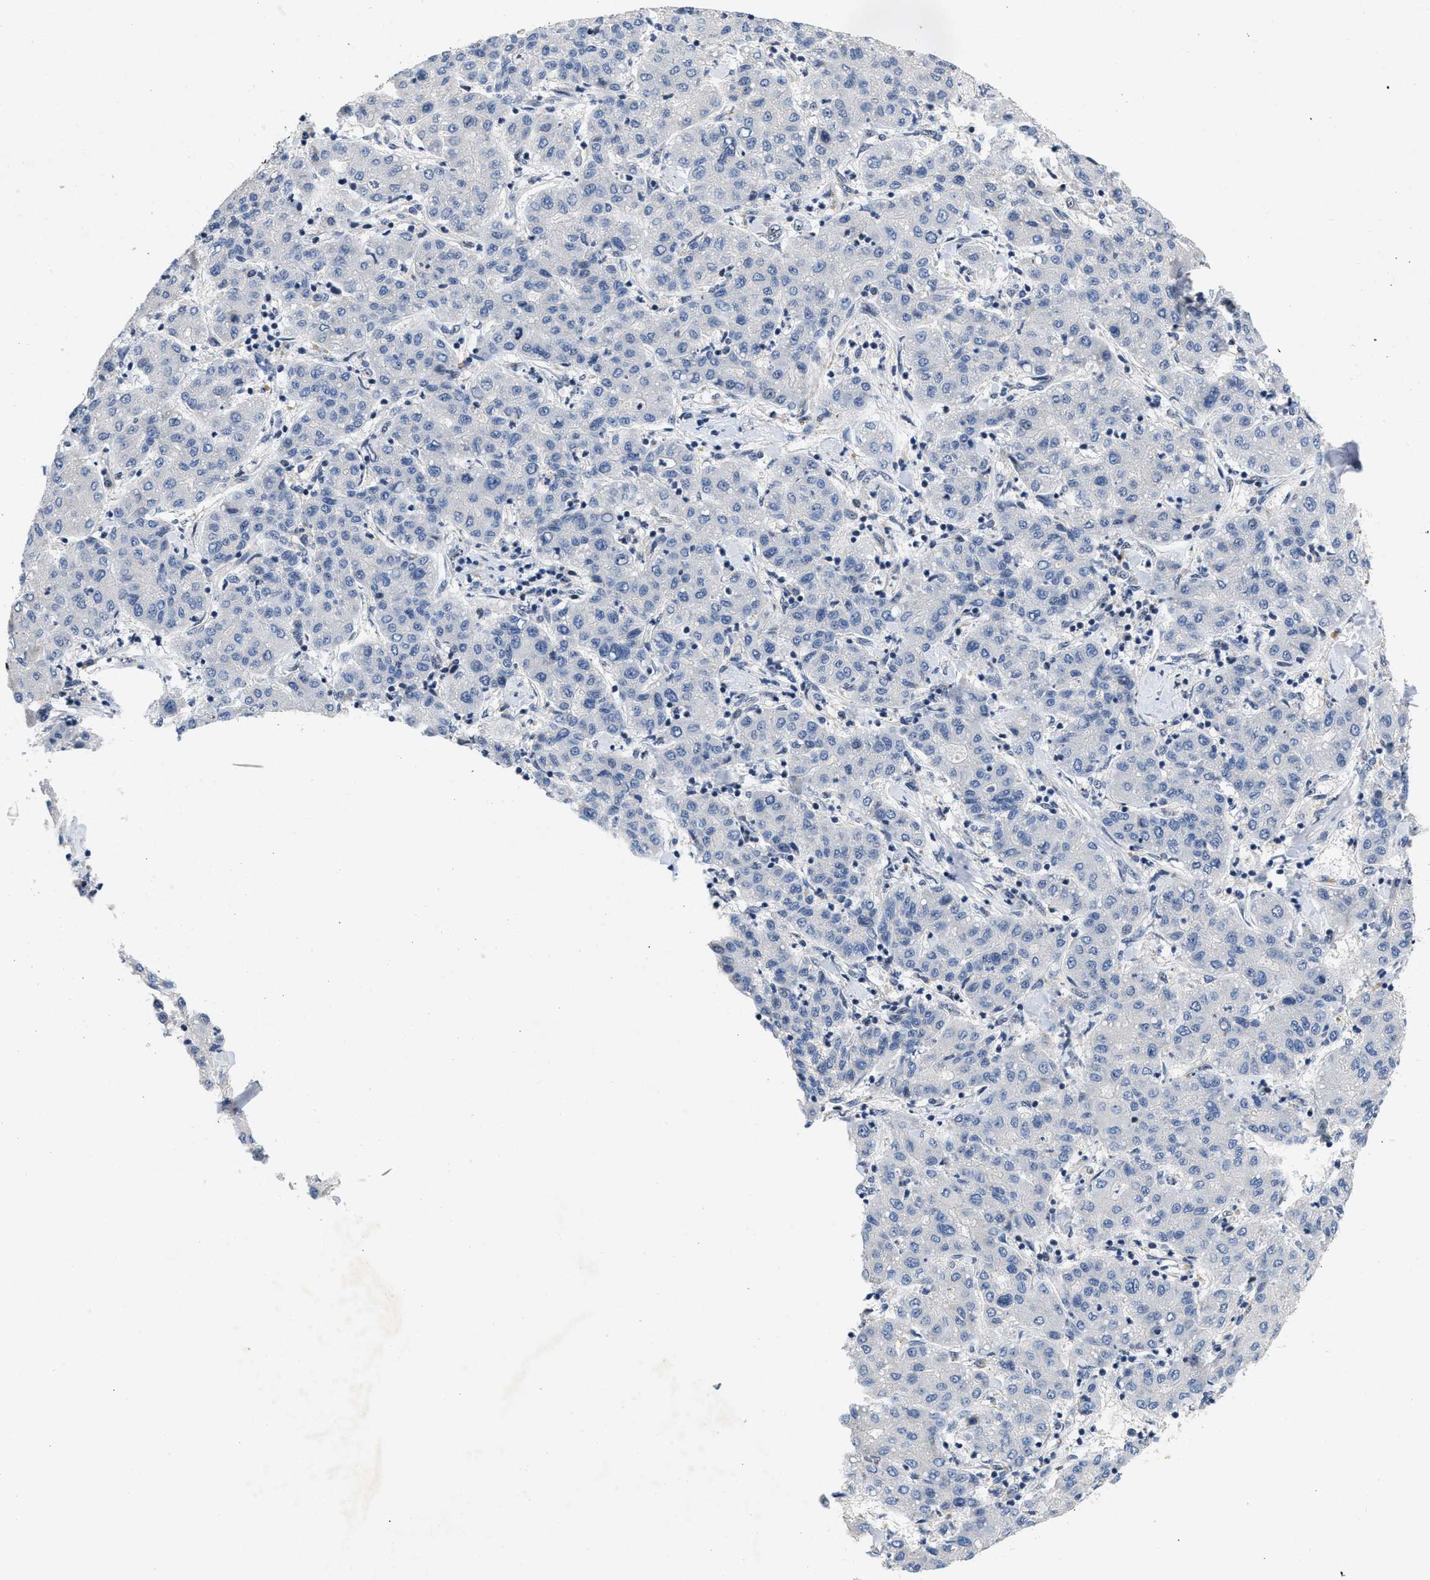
{"staining": {"intensity": "negative", "quantity": "none", "location": "none"}, "tissue": "liver cancer", "cell_type": "Tumor cells", "image_type": "cancer", "snomed": [{"axis": "morphology", "description": "Carcinoma, Hepatocellular, NOS"}, {"axis": "topography", "description": "Liver"}], "caption": "High power microscopy histopathology image of an immunohistochemistry (IHC) photomicrograph of liver cancer, revealing no significant staining in tumor cells.", "gene": "VIP", "patient": {"sex": "male", "age": 65}}